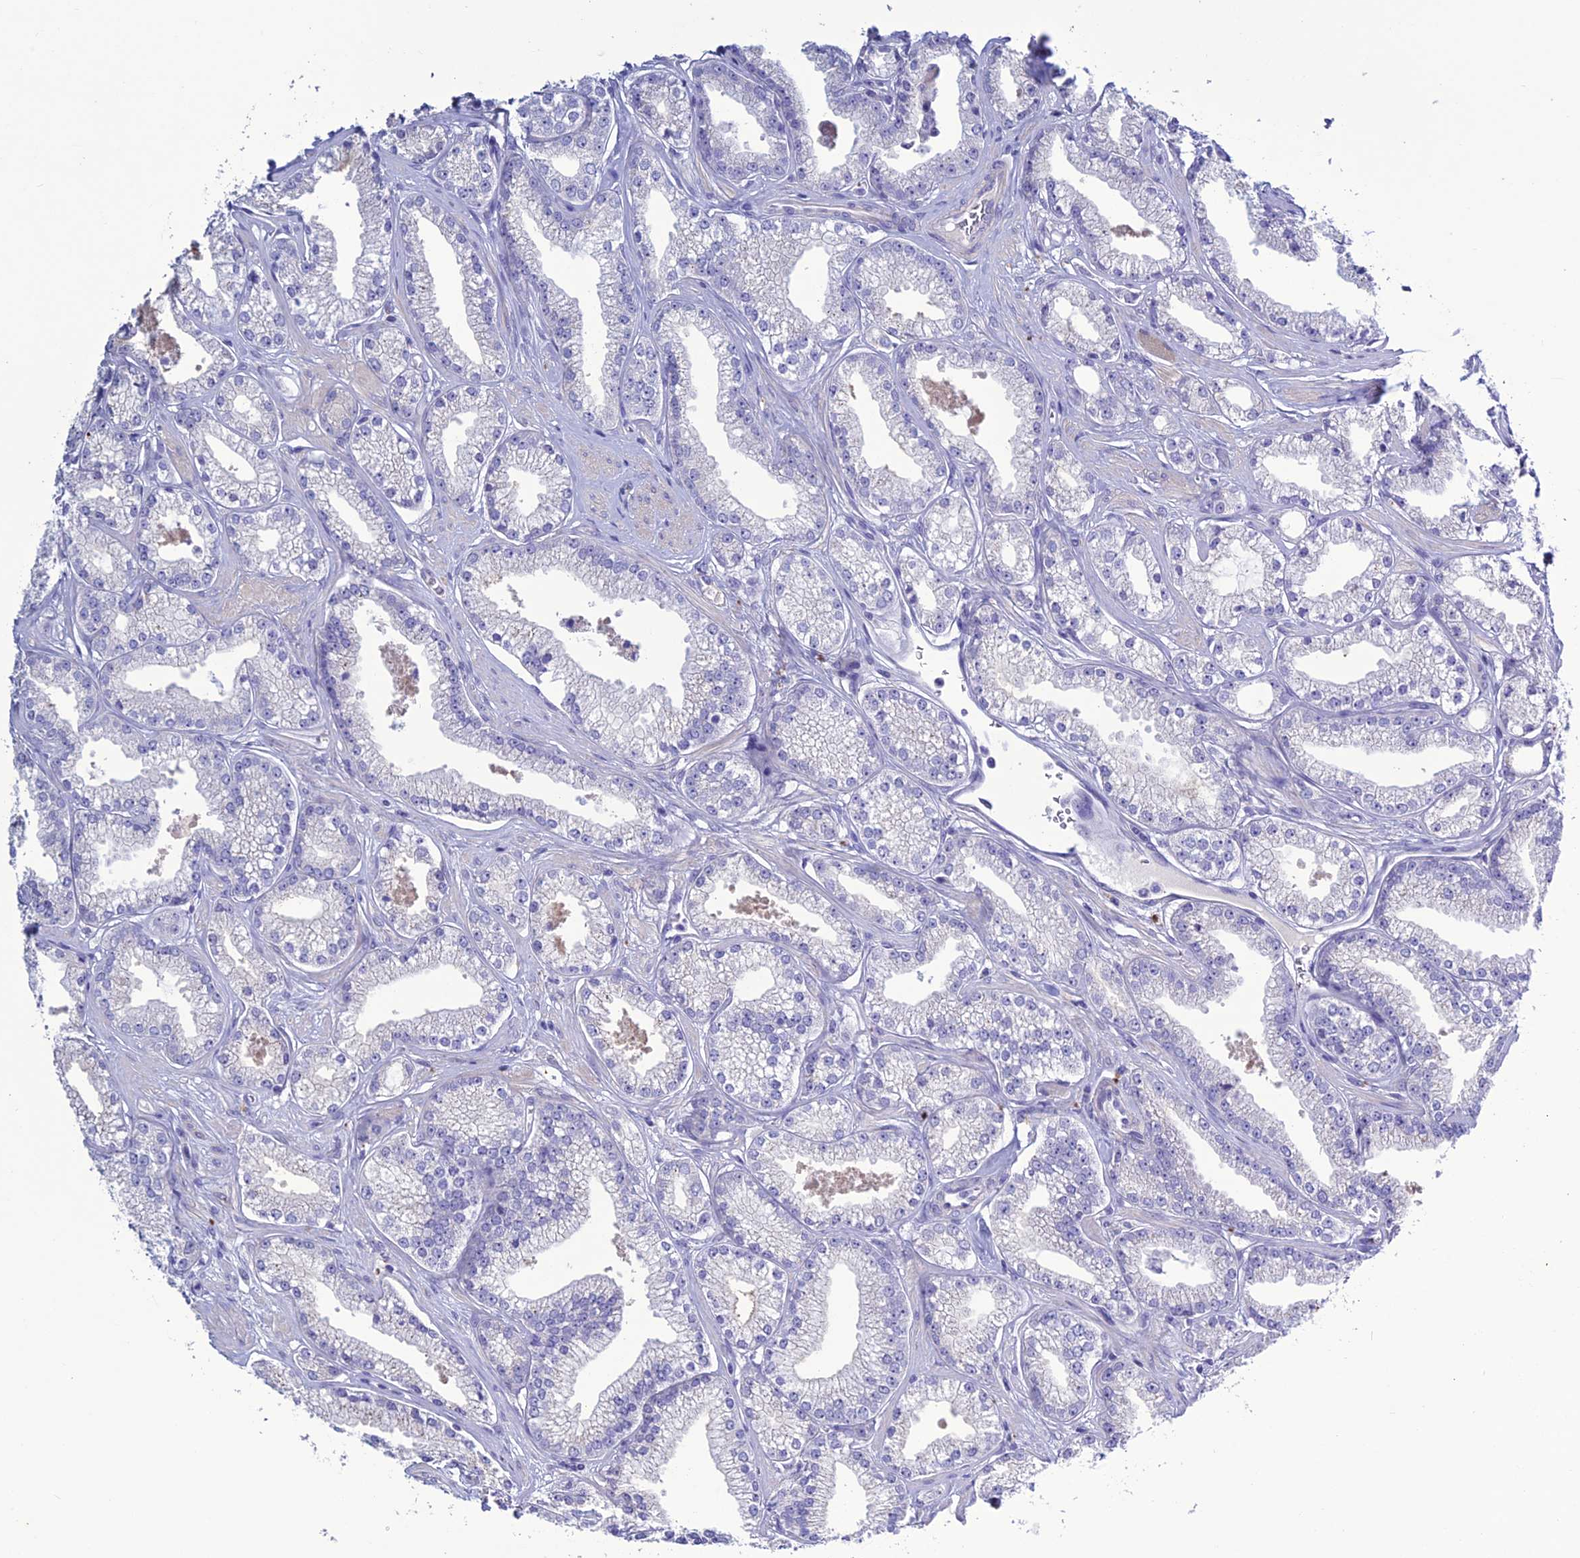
{"staining": {"intensity": "negative", "quantity": "none", "location": "none"}, "tissue": "prostate cancer", "cell_type": "Tumor cells", "image_type": "cancer", "snomed": [{"axis": "morphology", "description": "Adenocarcinoma, High grade"}, {"axis": "topography", "description": "Prostate"}], "caption": "Human high-grade adenocarcinoma (prostate) stained for a protein using immunohistochemistry (IHC) reveals no positivity in tumor cells.", "gene": "CLEC2L", "patient": {"sex": "male", "age": 67}}